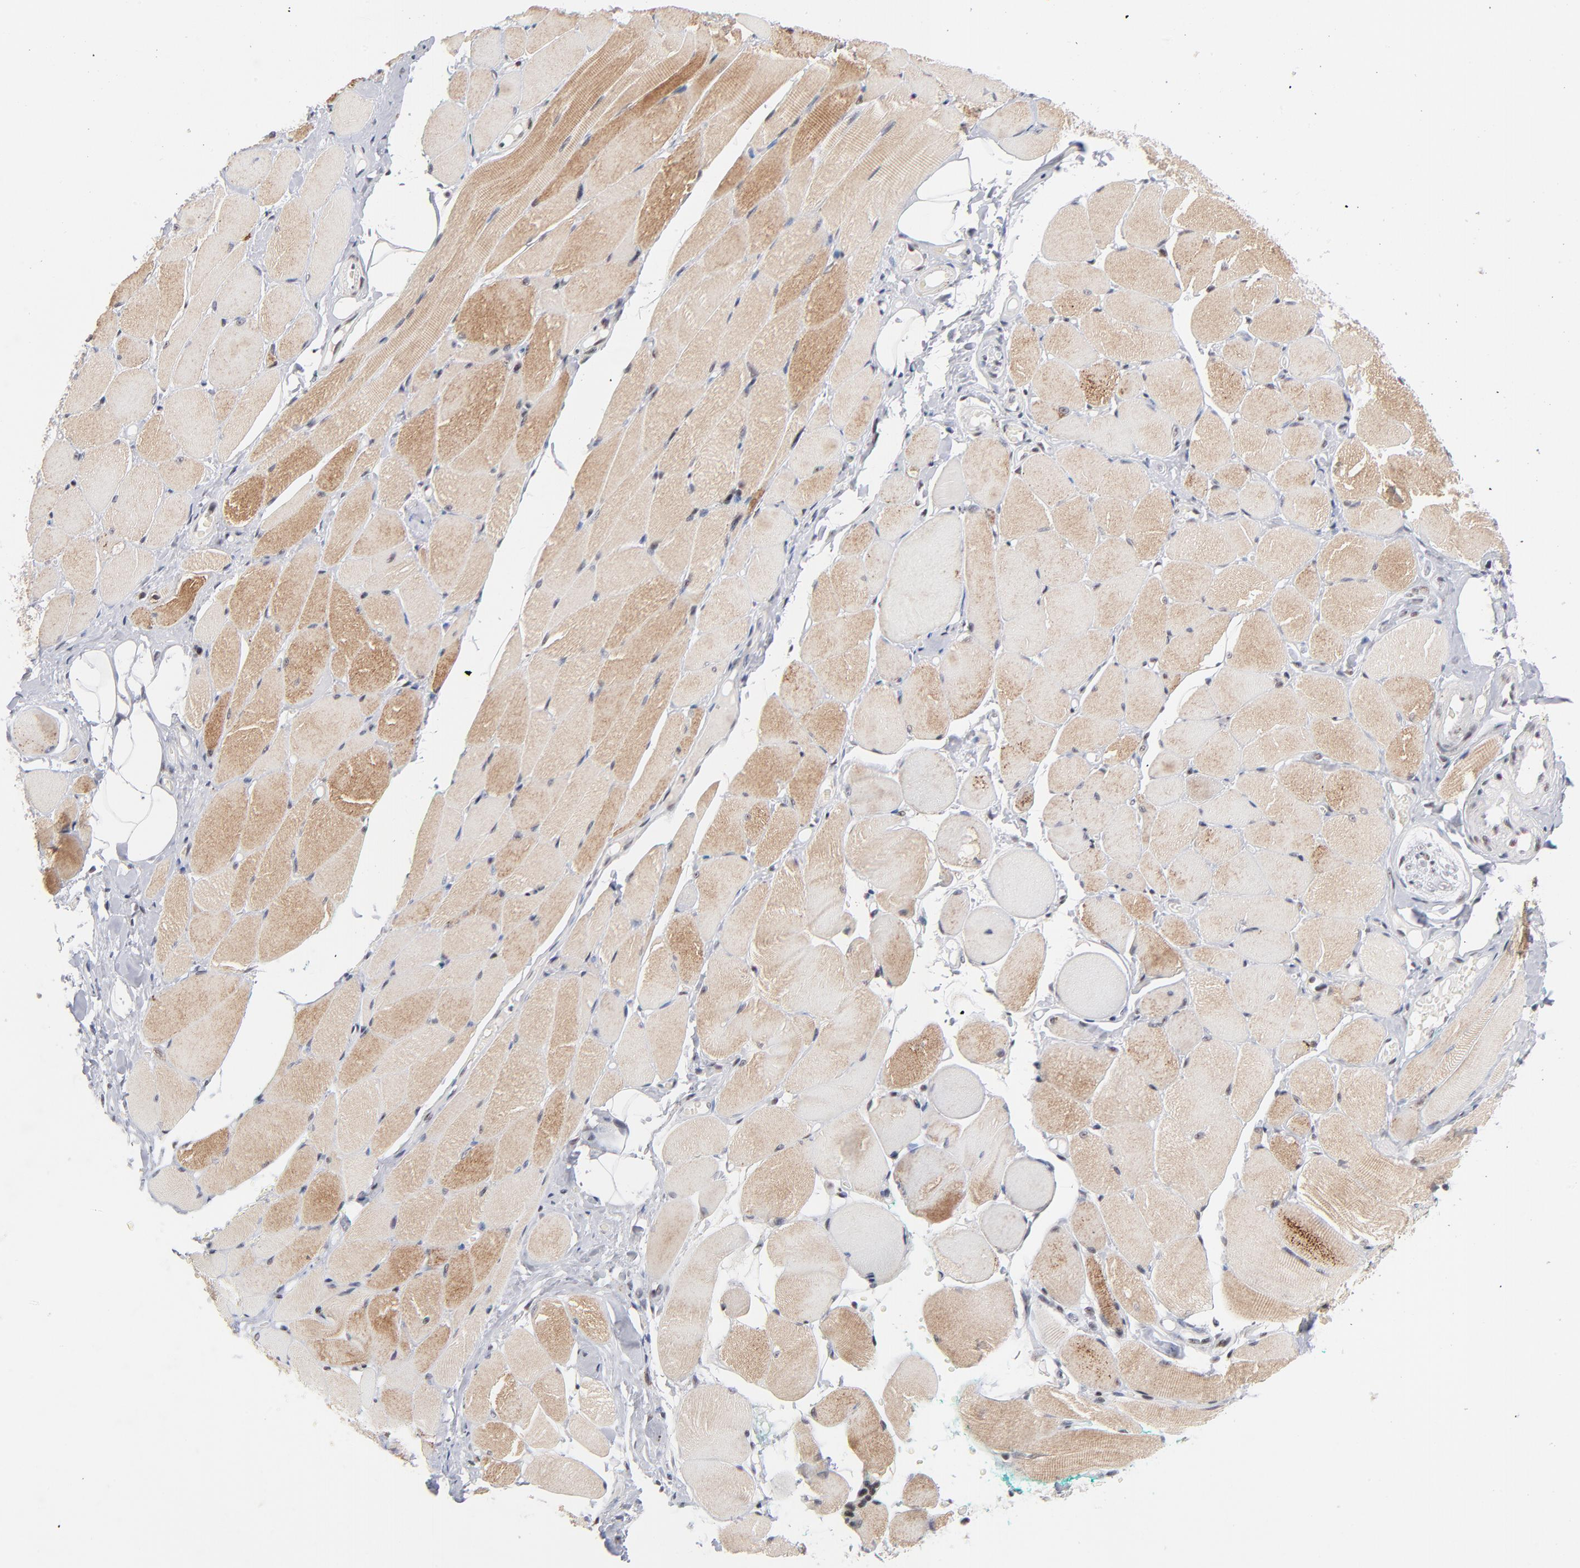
{"staining": {"intensity": "moderate", "quantity": "25%-75%", "location": "cytoplasmic/membranous"}, "tissue": "skeletal muscle", "cell_type": "Myocytes", "image_type": "normal", "snomed": [{"axis": "morphology", "description": "Normal tissue, NOS"}, {"axis": "topography", "description": "Skeletal muscle"}, {"axis": "topography", "description": "Peripheral nerve tissue"}], "caption": "This histopathology image demonstrates unremarkable skeletal muscle stained with immunohistochemistry (IHC) to label a protein in brown. The cytoplasmic/membranous of myocytes show moderate positivity for the protein. Nuclei are counter-stained blue.", "gene": "ZNF143", "patient": {"sex": "female", "age": 84}}